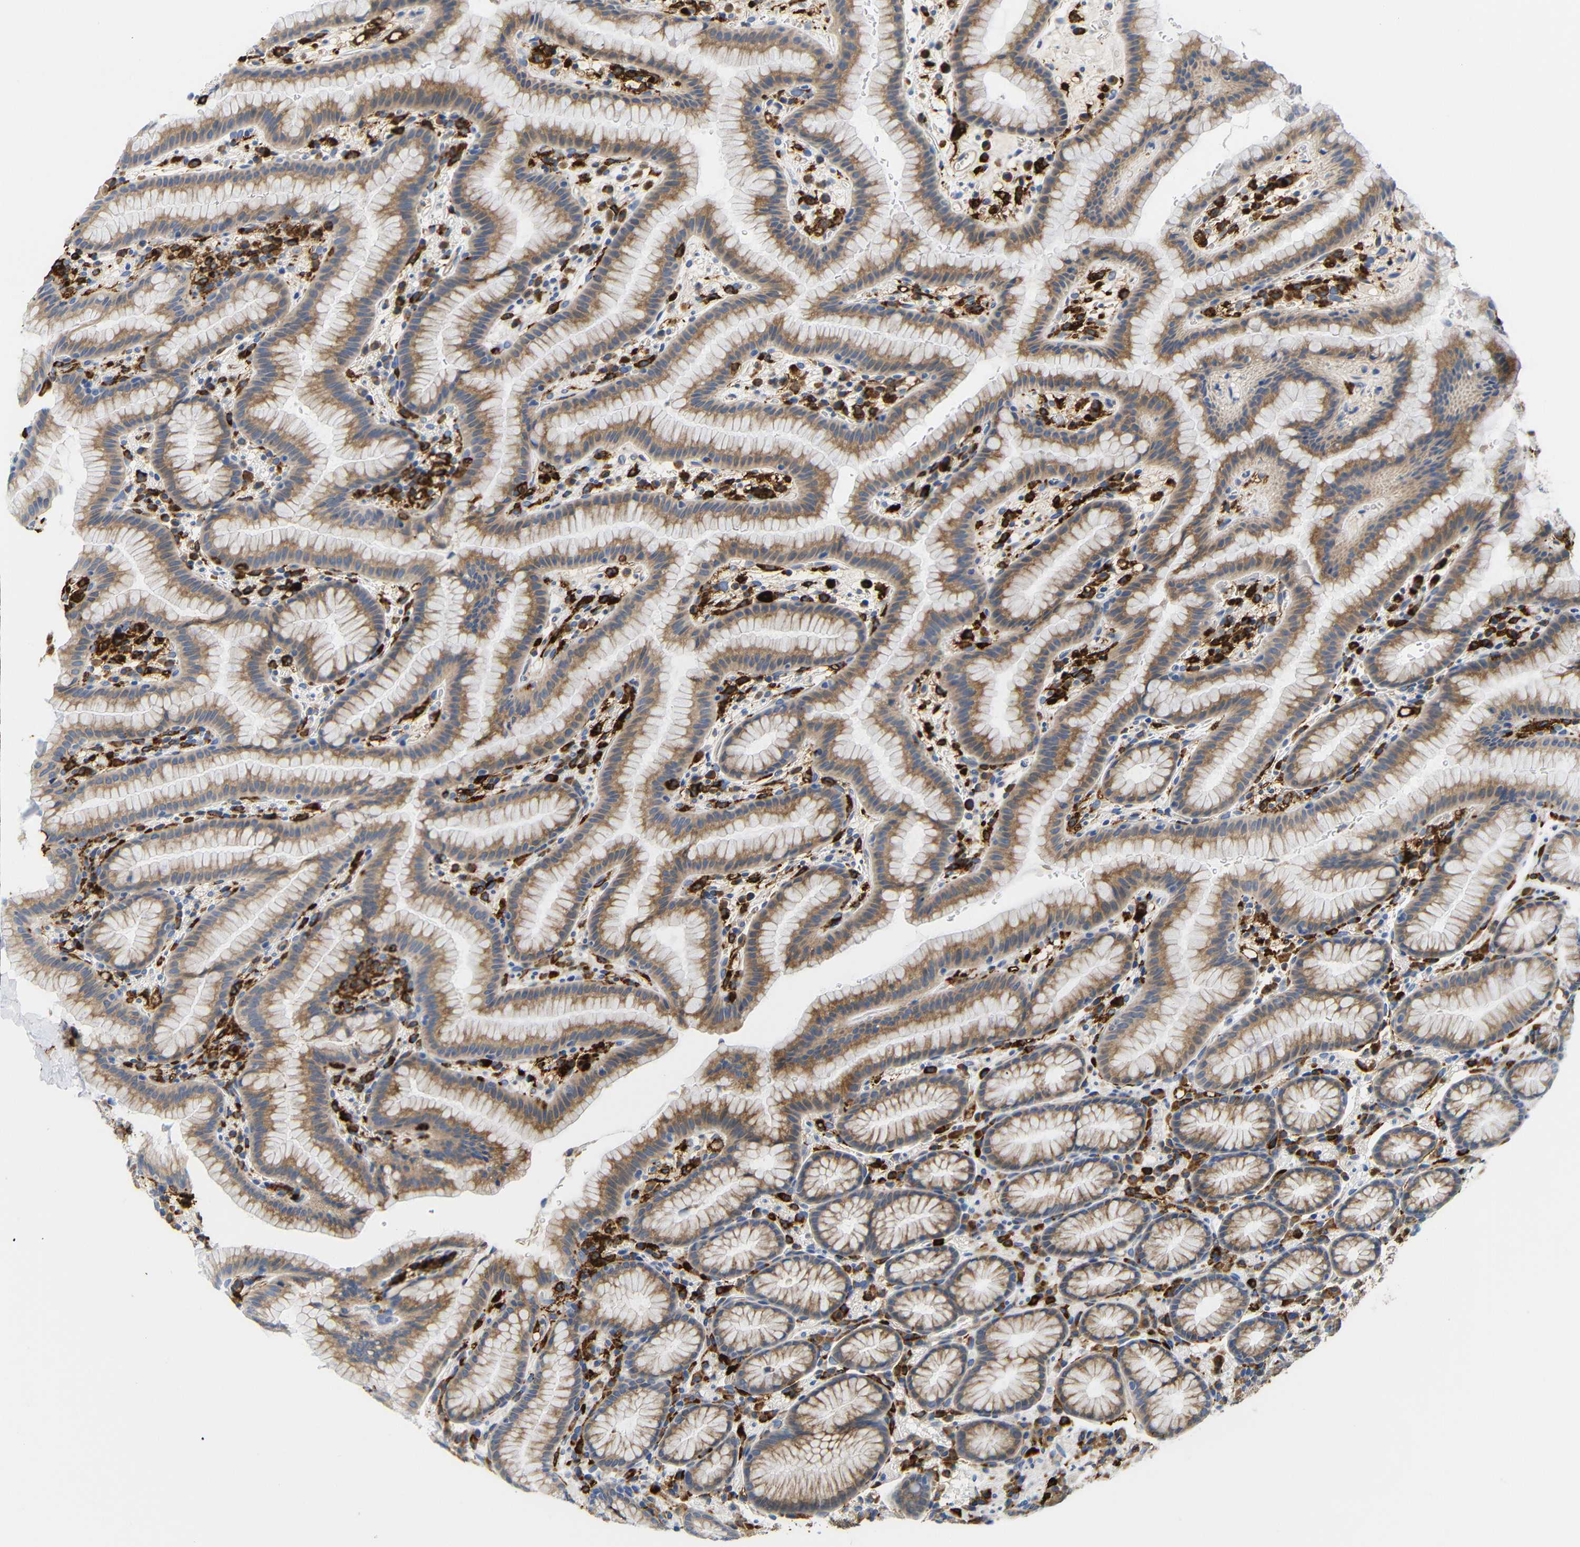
{"staining": {"intensity": "moderate", "quantity": ">75%", "location": "cytoplasmic/membranous"}, "tissue": "stomach", "cell_type": "Glandular cells", "image_type": "normal", "snomed": [{"axis": "morphology", "description": "Normal tissue, NOS"}, {"axis": "topography", "description": "Stomach, lower"}], "caption": "Immunohistochemistry (DAB (3,3'-diaminobenzidine)) staining of normal human stomach shows moderate cytoplasmic/membranous protein positivity in about >75% of glandular cells. (IHC, brightfield microscopy, high magnification).", "gene": "HLA", "patient": {"sex": "male", "age": 52}}